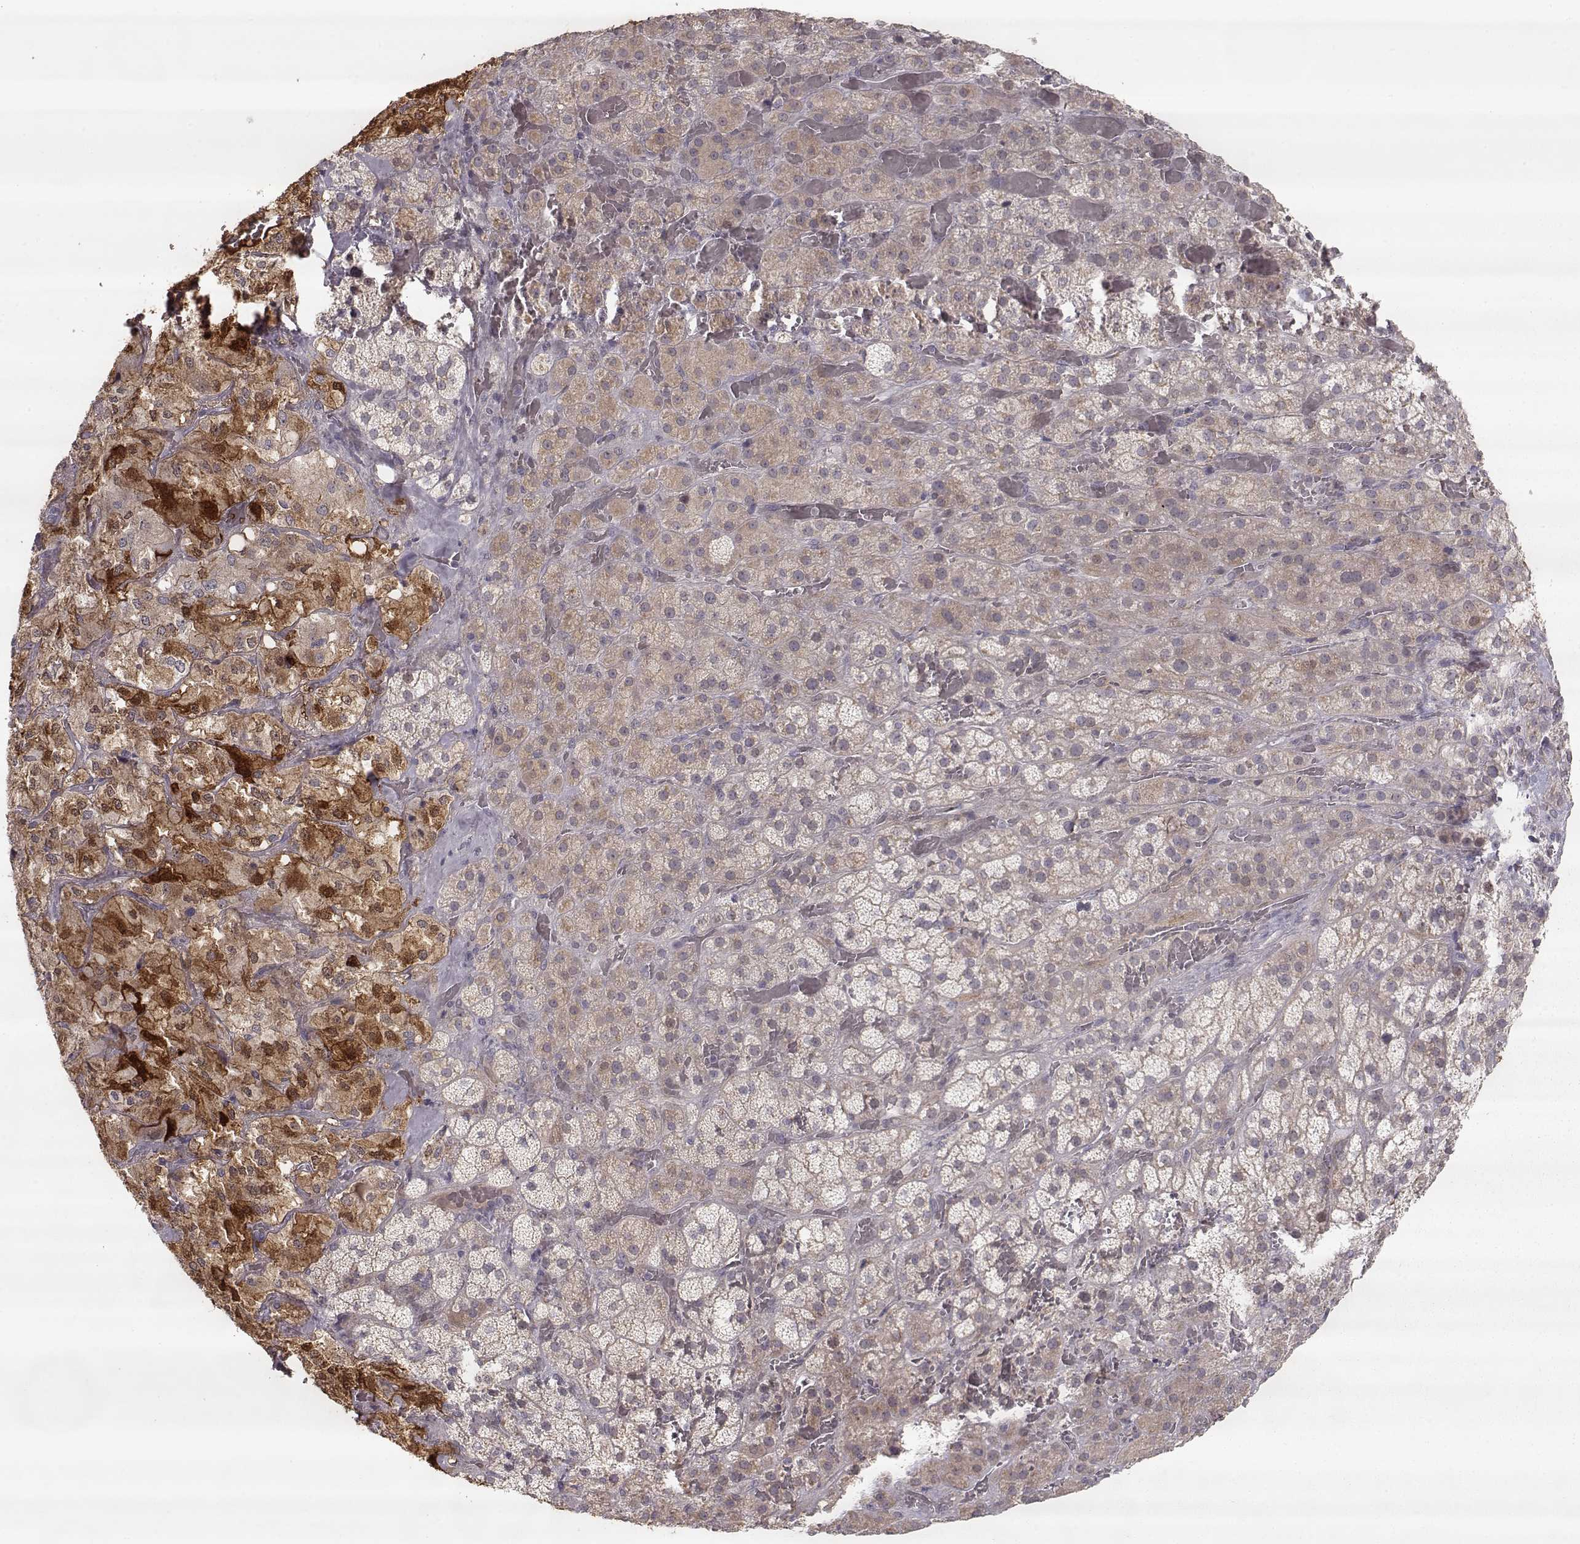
{"staining": {"intensity": "strong", "quantity": "<25%", "location": "cytoplasmic/membranous"}, "tissue": "adrenal gland", "cell_type": "Glandular cells", "image_type": "normal", "snomed": [{"axis": "morphology", "description": "Normal tissue, NOS"}, {"axis": "topography", "description": "Adrenal gland"}], "caption": "Protein staining of unremarkable adrenal gland shows strong cytoplasmic/membranous staining in approximately <25% of glandular cells. Nuclei are stained in blue.", "gene": "PNMT", "patient": {"sex": "male", "age": 57}}